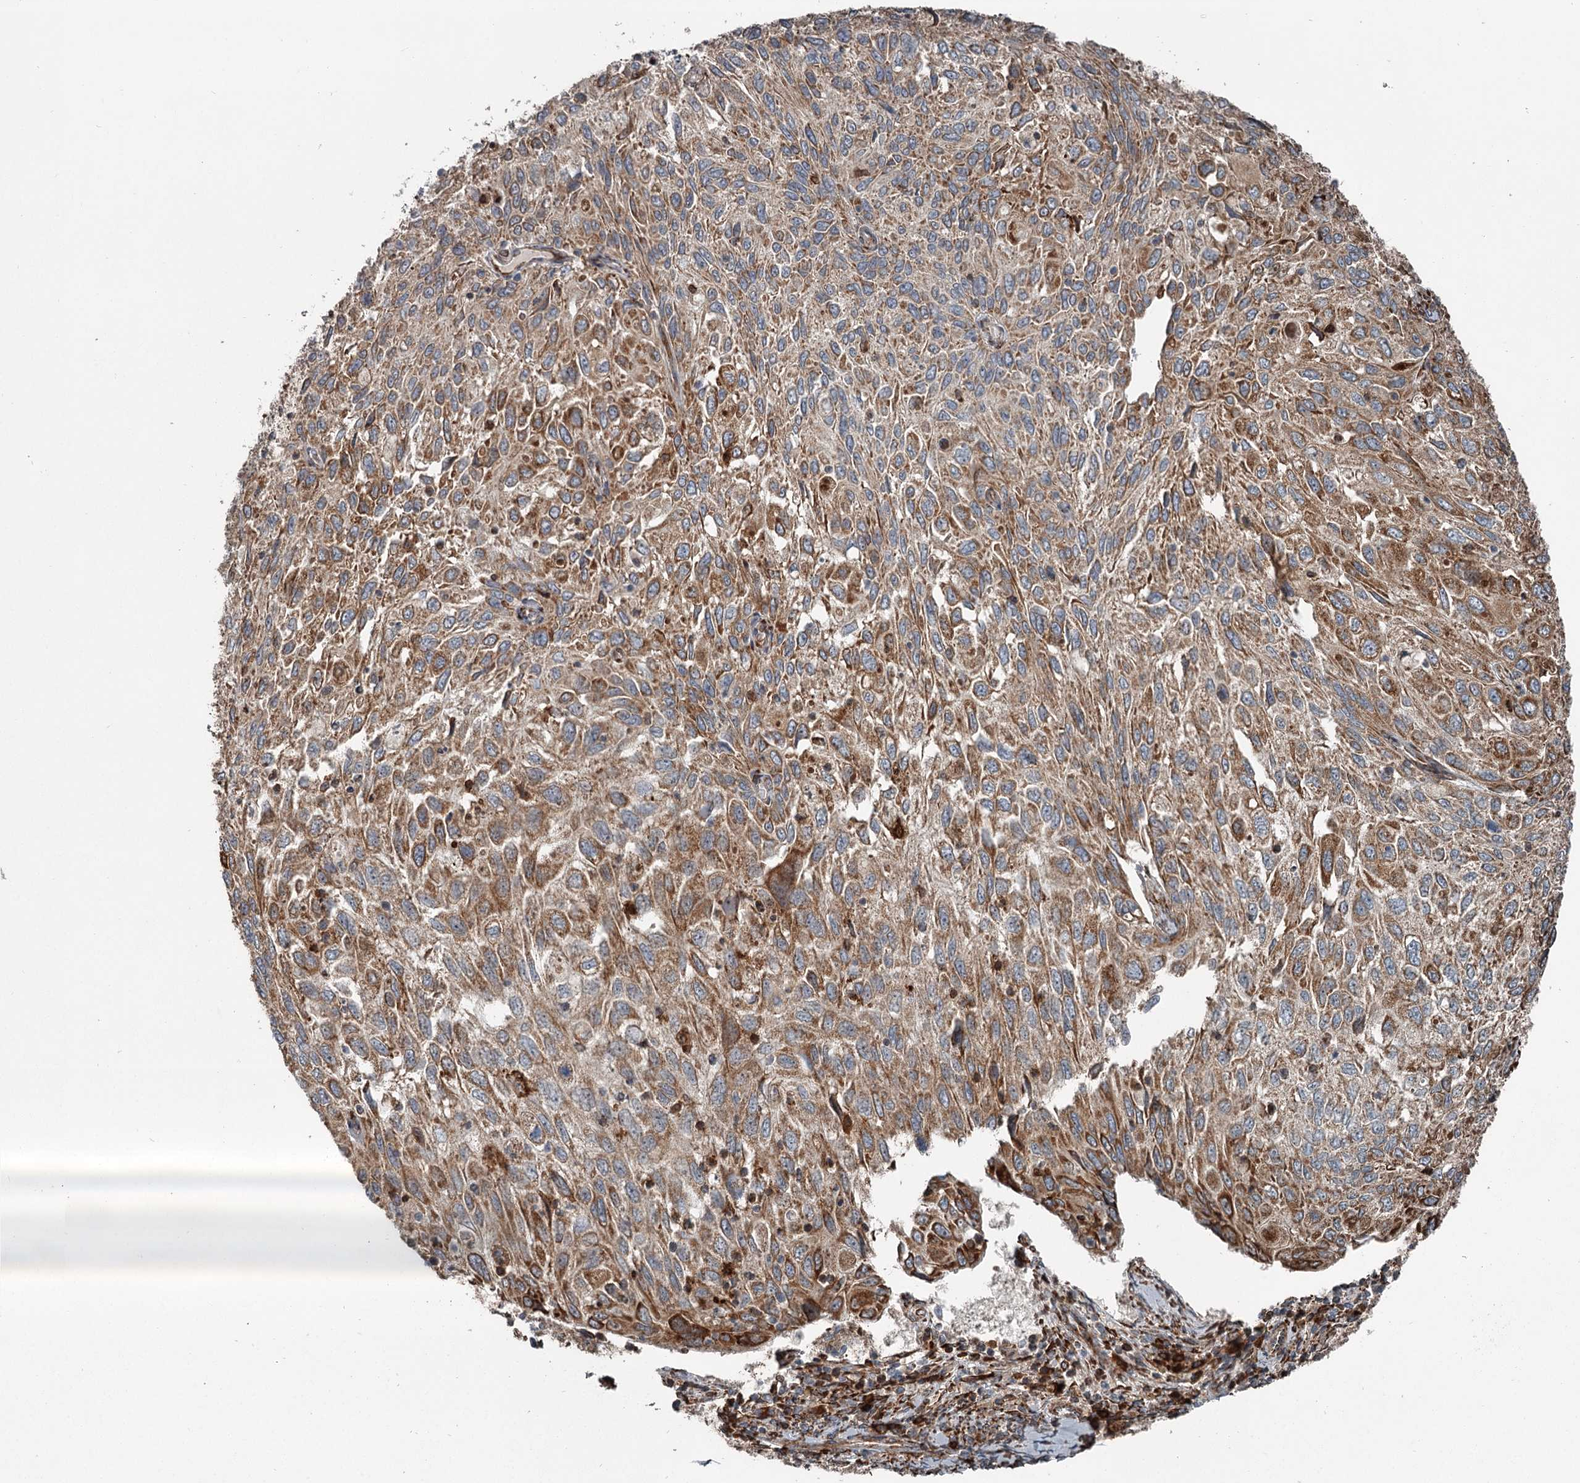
{"staining": {"intensity": "moderate", "quantity": ">75%", "location": "cytoplasmic/membranous"}, "tissue": "cervical cancer", "cell_type": "Tumor cells", "image_type": "cancer", "snomed": [{"axis": "morphology", "description": "Squamous cell carcinoma, NOS"}, {"axis": "topography", "description": "Cervix"}], "caption": "This is an image of IHC staining of squamous cell carcinoma (cervical), which shows moderate positivity in the cytoplasmic/membranous of tumor cells.", "gene": "RASSF8", "patient": {"sex": "female", "age": 70}}